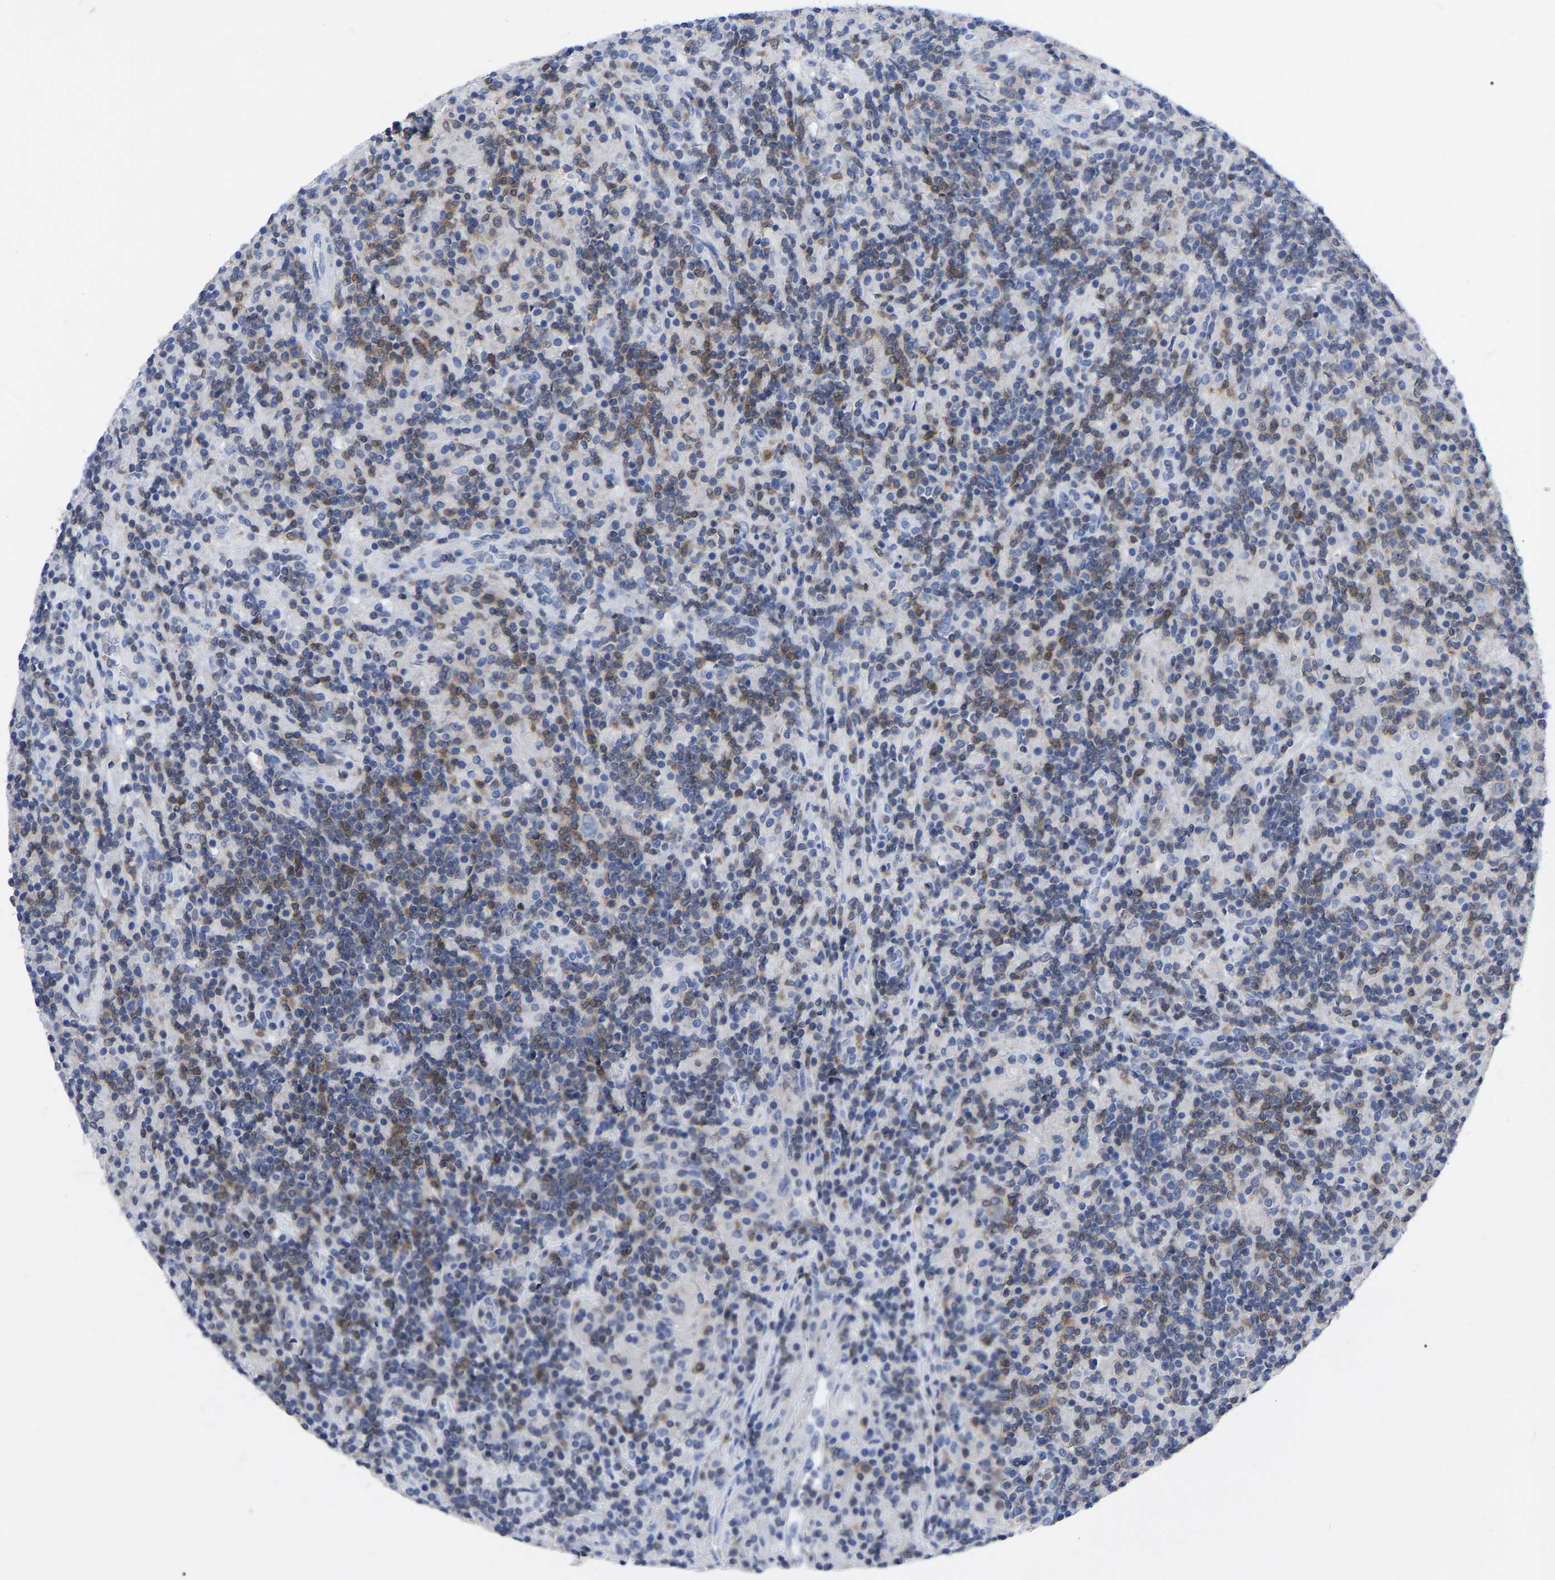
{"staining": {"intensity": "strong", "quantity": "25%-75%", "location": "cytoplasmic/membranous"}, "tissue": "lymphoma", "cell_type": "Tumor cells", "image_type": "cancer", "snomed": [{"axis": "morphology", "description": "Hodgkin's disease, NOS"}, {"axis": "topography", "description": "Lymph node"}], "caption": "An immunohistochemistry (IHC) image of tumor tissue is shown. Protein staining in brown highlights strong cytoplasmic/membranous positivity in Hodgkin's disease within tumor cells.", "gene": "PTPN7", "patient": {"sex": "male", "age": 70}}